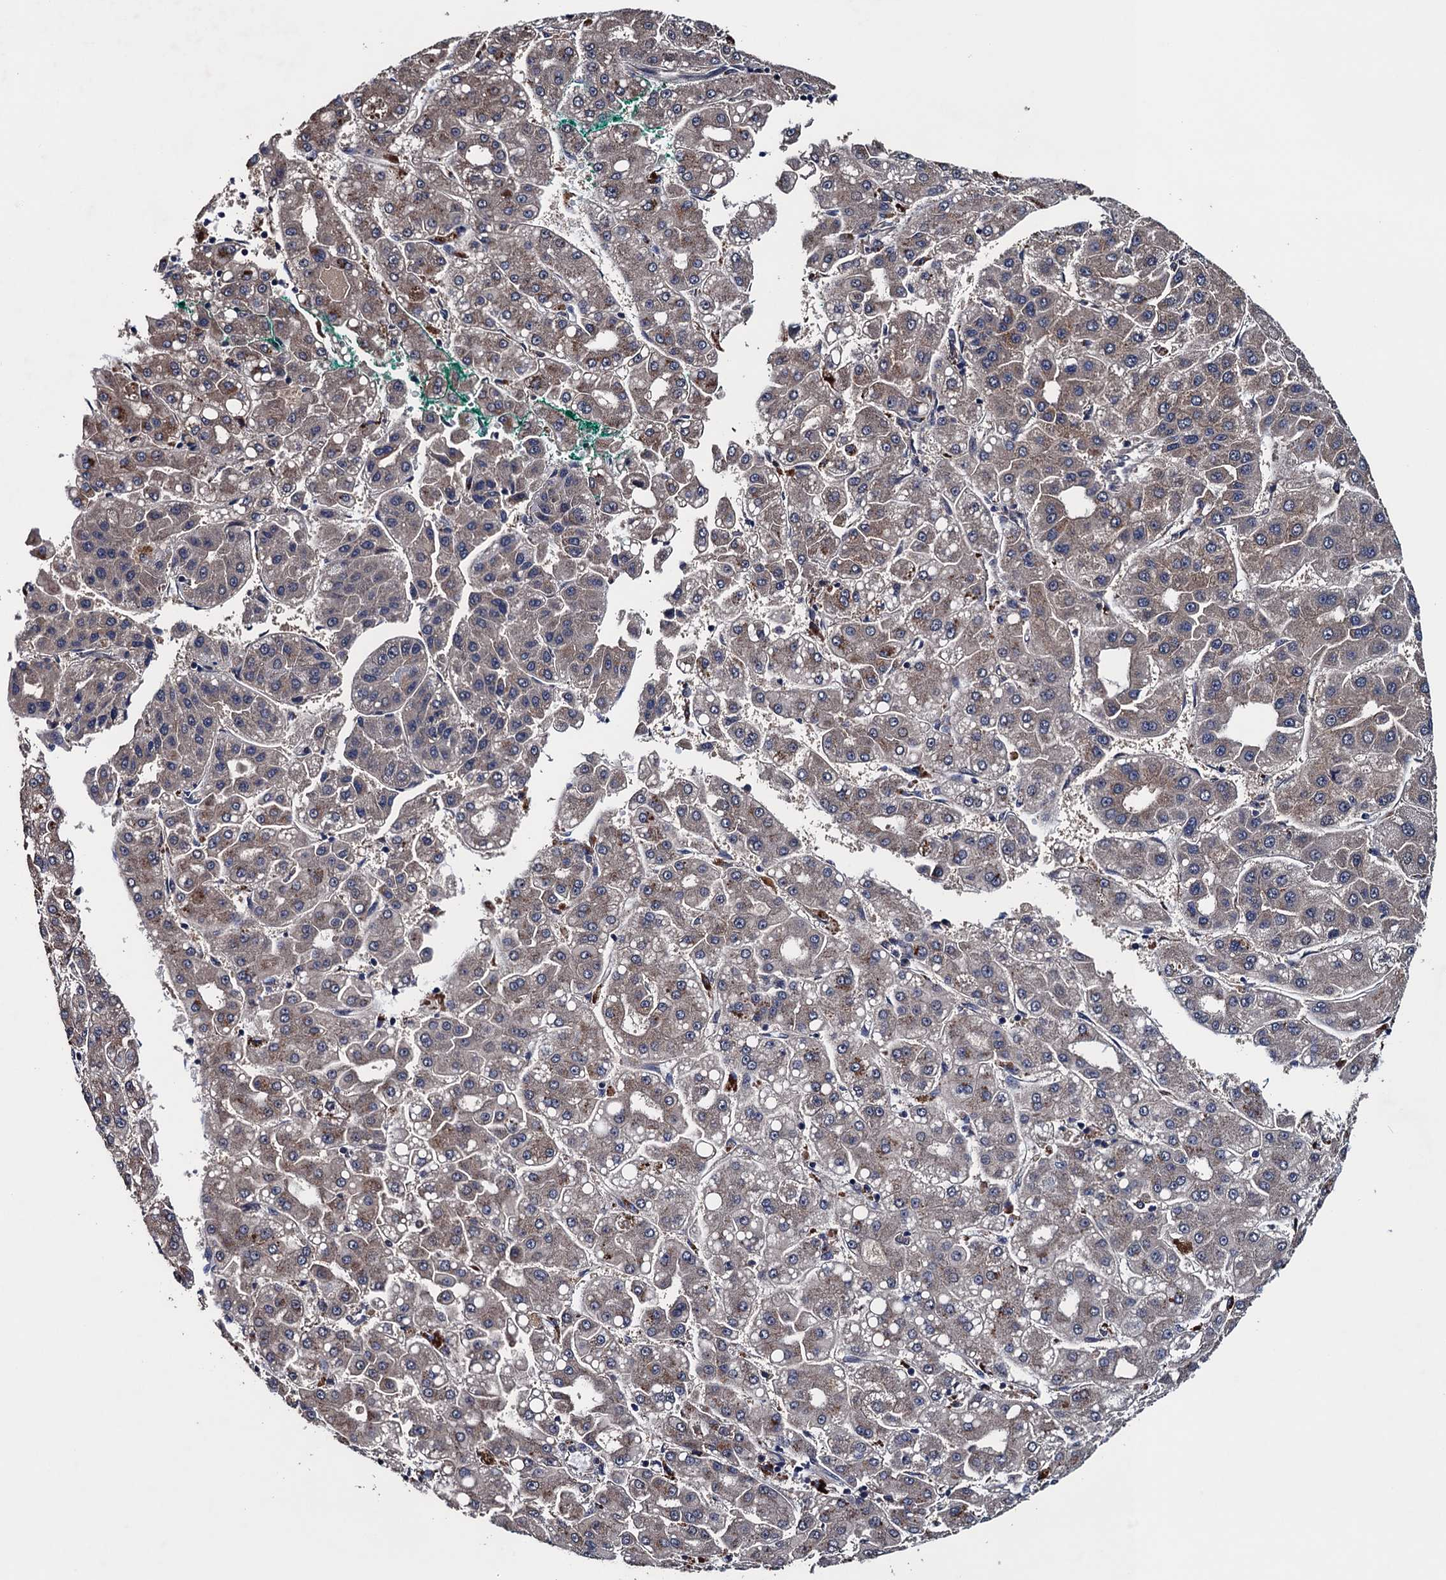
{"staining": {"intensity": "weak", "quantity": "25%-75%", "location": "cytoplasmic/membranous"}, "tissue": "liver cancer", "cell_type": "Tumor cells", "image_type": "cancer", "snomed": [{"axis": "morphology", "description": "Carcinoma, Hepatocellular, NOS"}, {"axis": "topography", "description": "Liver"}], "caption": "Human liver cancer (hepatocellular carcinoma) stained for a protein (brown) reveals weak cytoplasmic/membranous positive positivity in about 25%-75% of tumor cells.", "gene": "BLTP3B", "patient": {"sex": "male", "age": 65}}